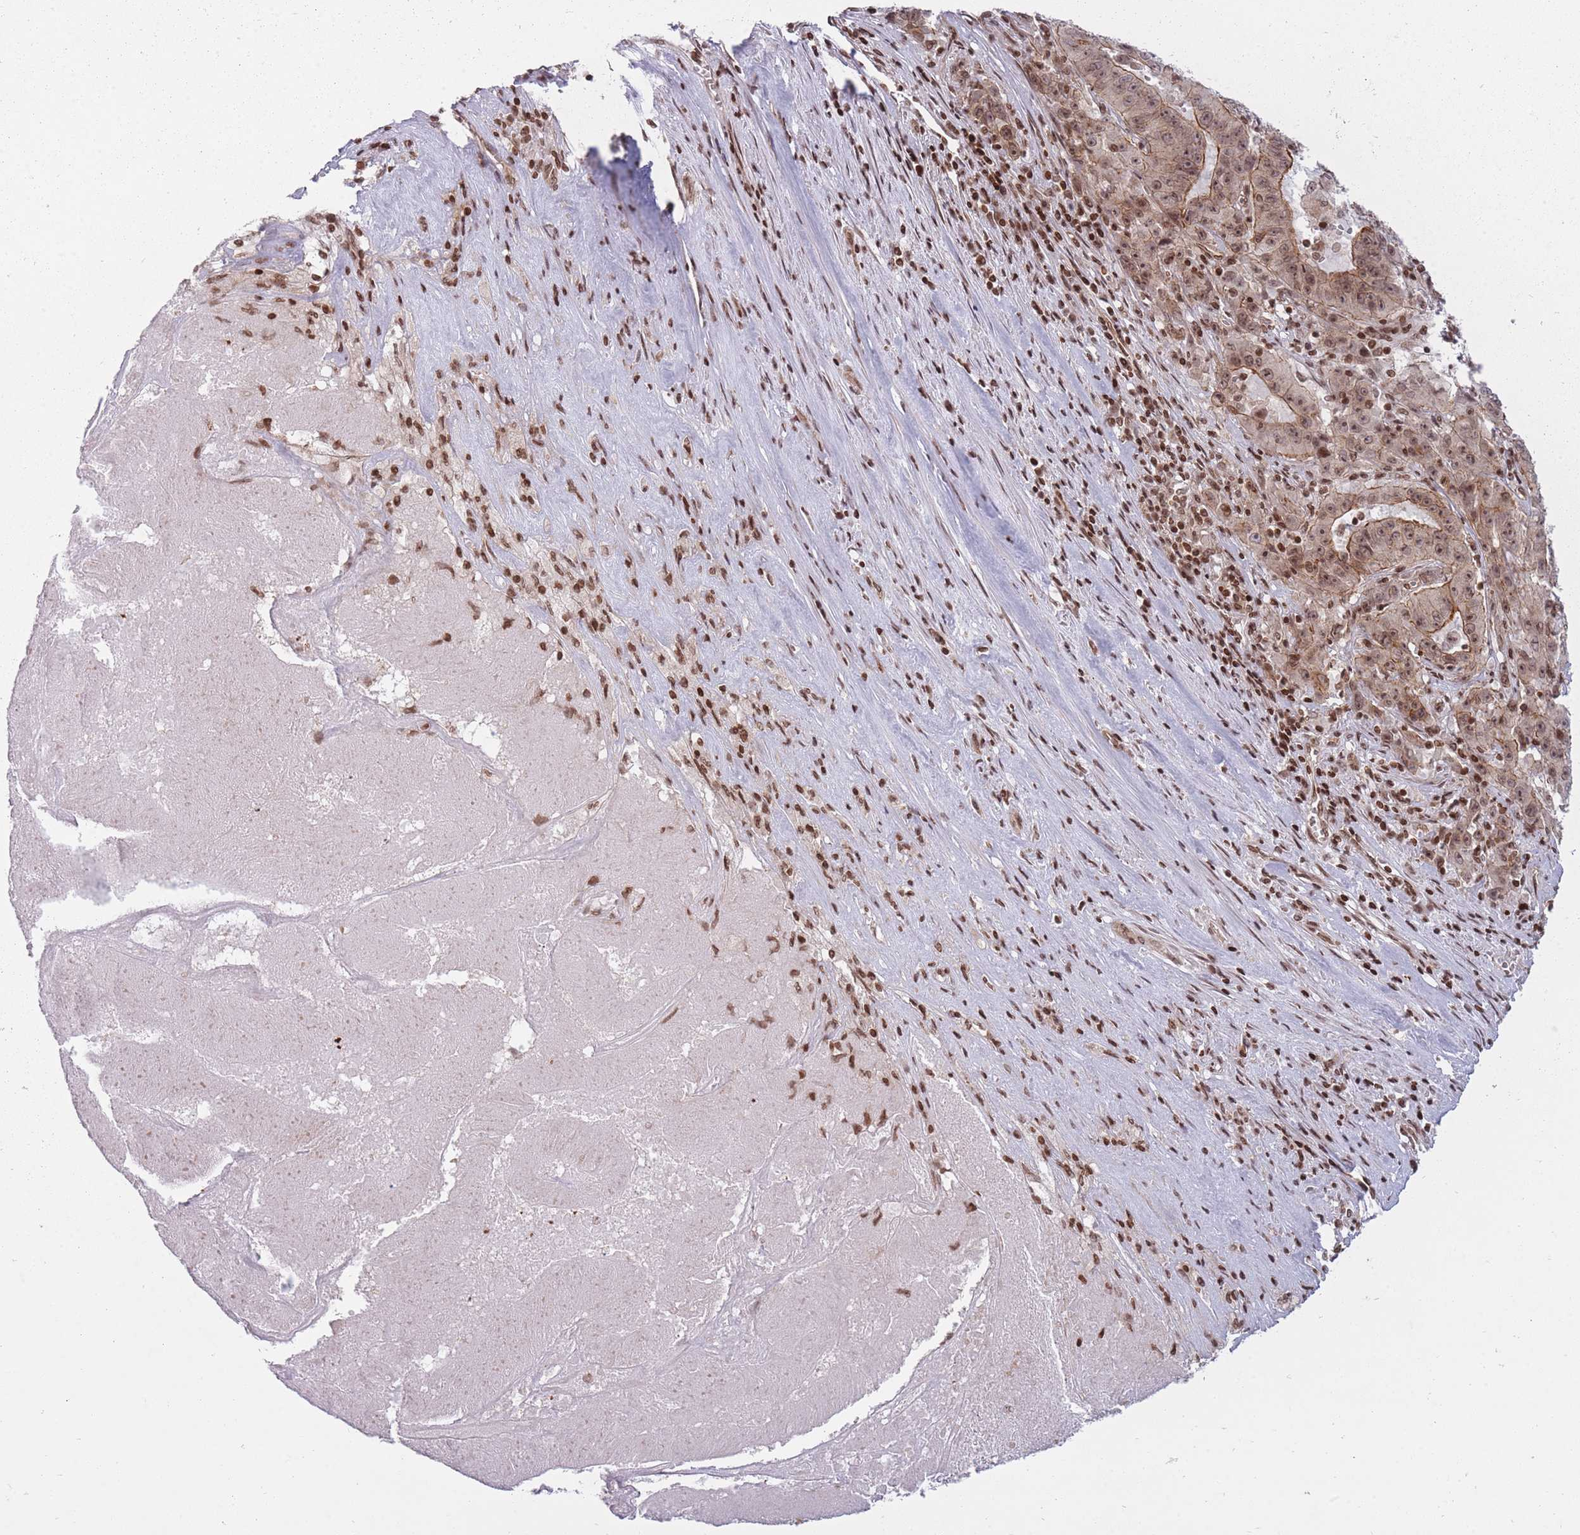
{"staining": {"intensity": "moderate", "quantity": ">75%", "location": "cytoplasmic/membranous,nuclear"}, "tissue": "pancreatic cancer", "cell_type": "Tumor cells", "image_type": "cancer", "snomed": [{"axis": "morphology", "description": "Adenocarcinoma, NOS"}, {"axis": "topography", "description": "Pancreas"}], "caption": "Approximately >75% of tumor cells in human pancreatic adenocarcinoma reveal moderate cytoplasmic/membranous and nuclear protein expression as visualized by brown immunohistochemical staining.", "gene": "TMC6", "patient": {"sex": "male", "age": 63}}